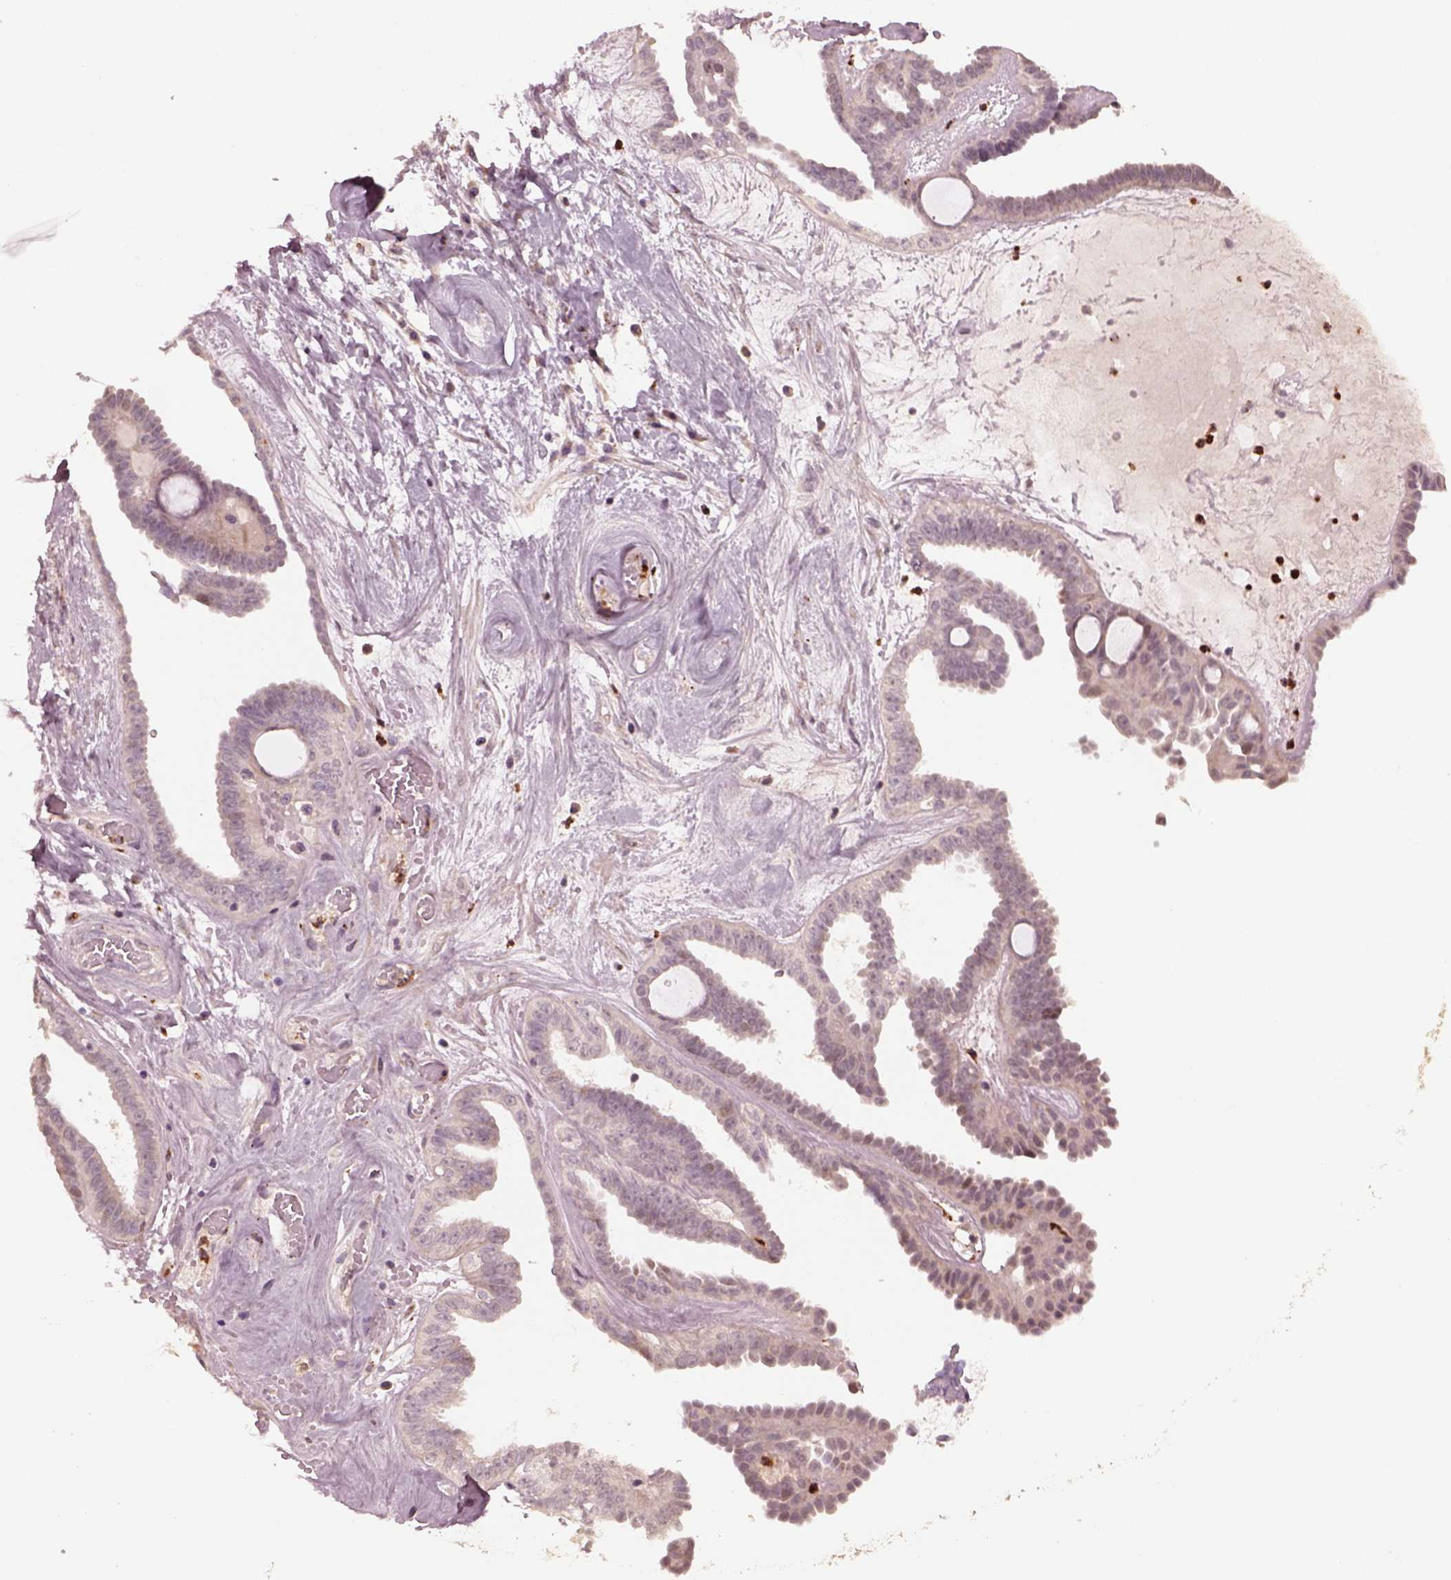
{"staining": {"intensity": "negative", "quantity": "none", "location": "none"}, "tissue": "ovarian cancer", "cell_type": "Tumor cells", "image_type": "cancer", "snomed": [{"axis": "morphology", "description": "Cystadenocarcinoma, serous, NOS"}, {"axis": "topography", "description": "Ovary"}], "caption": "This is an IHC histopathology image of human ovarian cancer. There is no staining in tumor cells.", "gene": "RUFY3", "patient": {"sex": "female", "age": 71}}